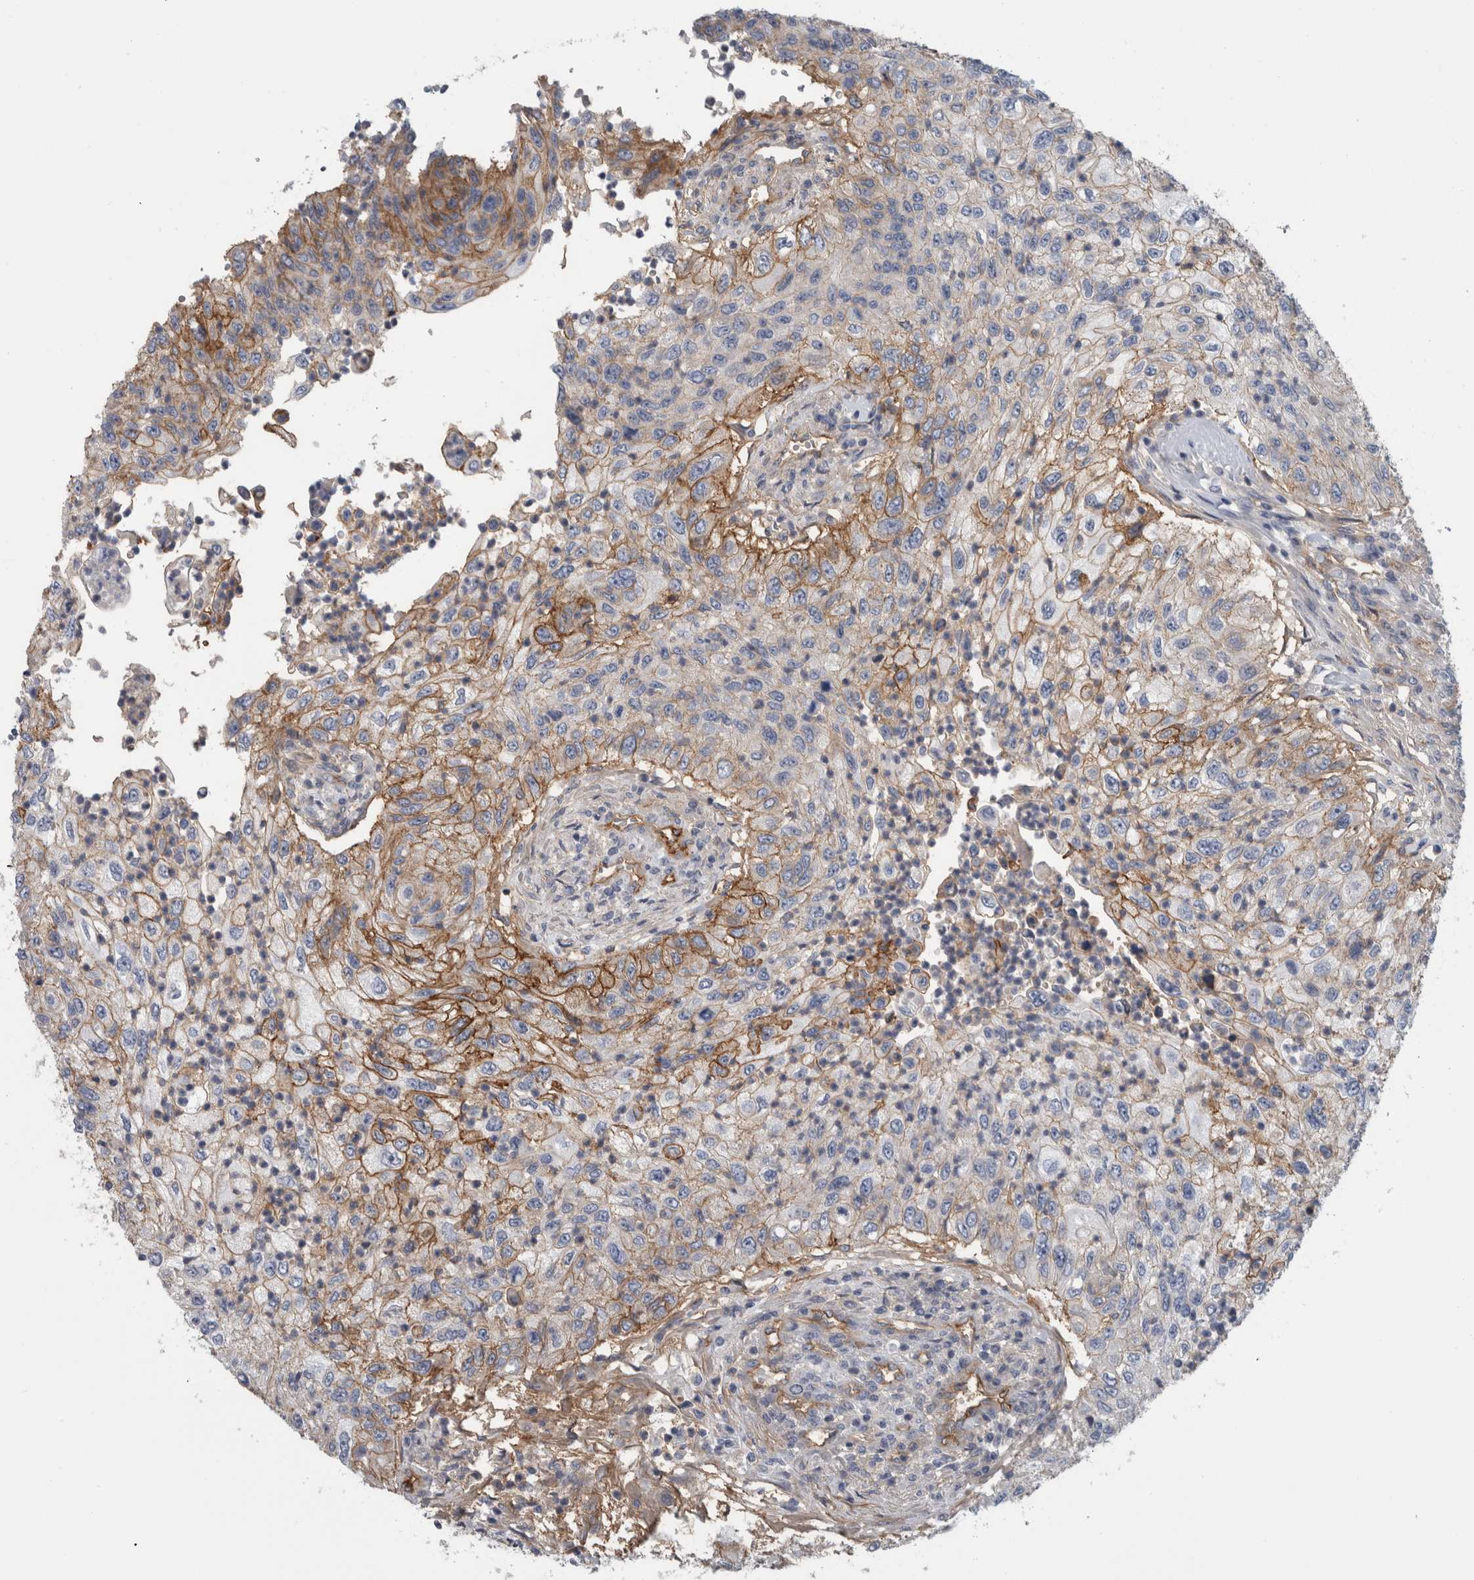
{"staining": {"intensity": "moderate", "quantity": "<25%", "location": "cytoplasmic/membranous"}, "tissue": "urothelial cancer", "cell_type": "Tumor cells", "image_type": "cancer", "snomed": [{"axis": "morphology", "description": "Urothelial carcinoma, High grade"}, {"axis": "topography", "description": "Urinary bladder"}], "caption": "Moderate cytoplasmic/membranous expression is identified in about <25% of tumor cells in urothelial cancer.", "gene": "CD59", "patient": {"sex": "female", "age": 60}}